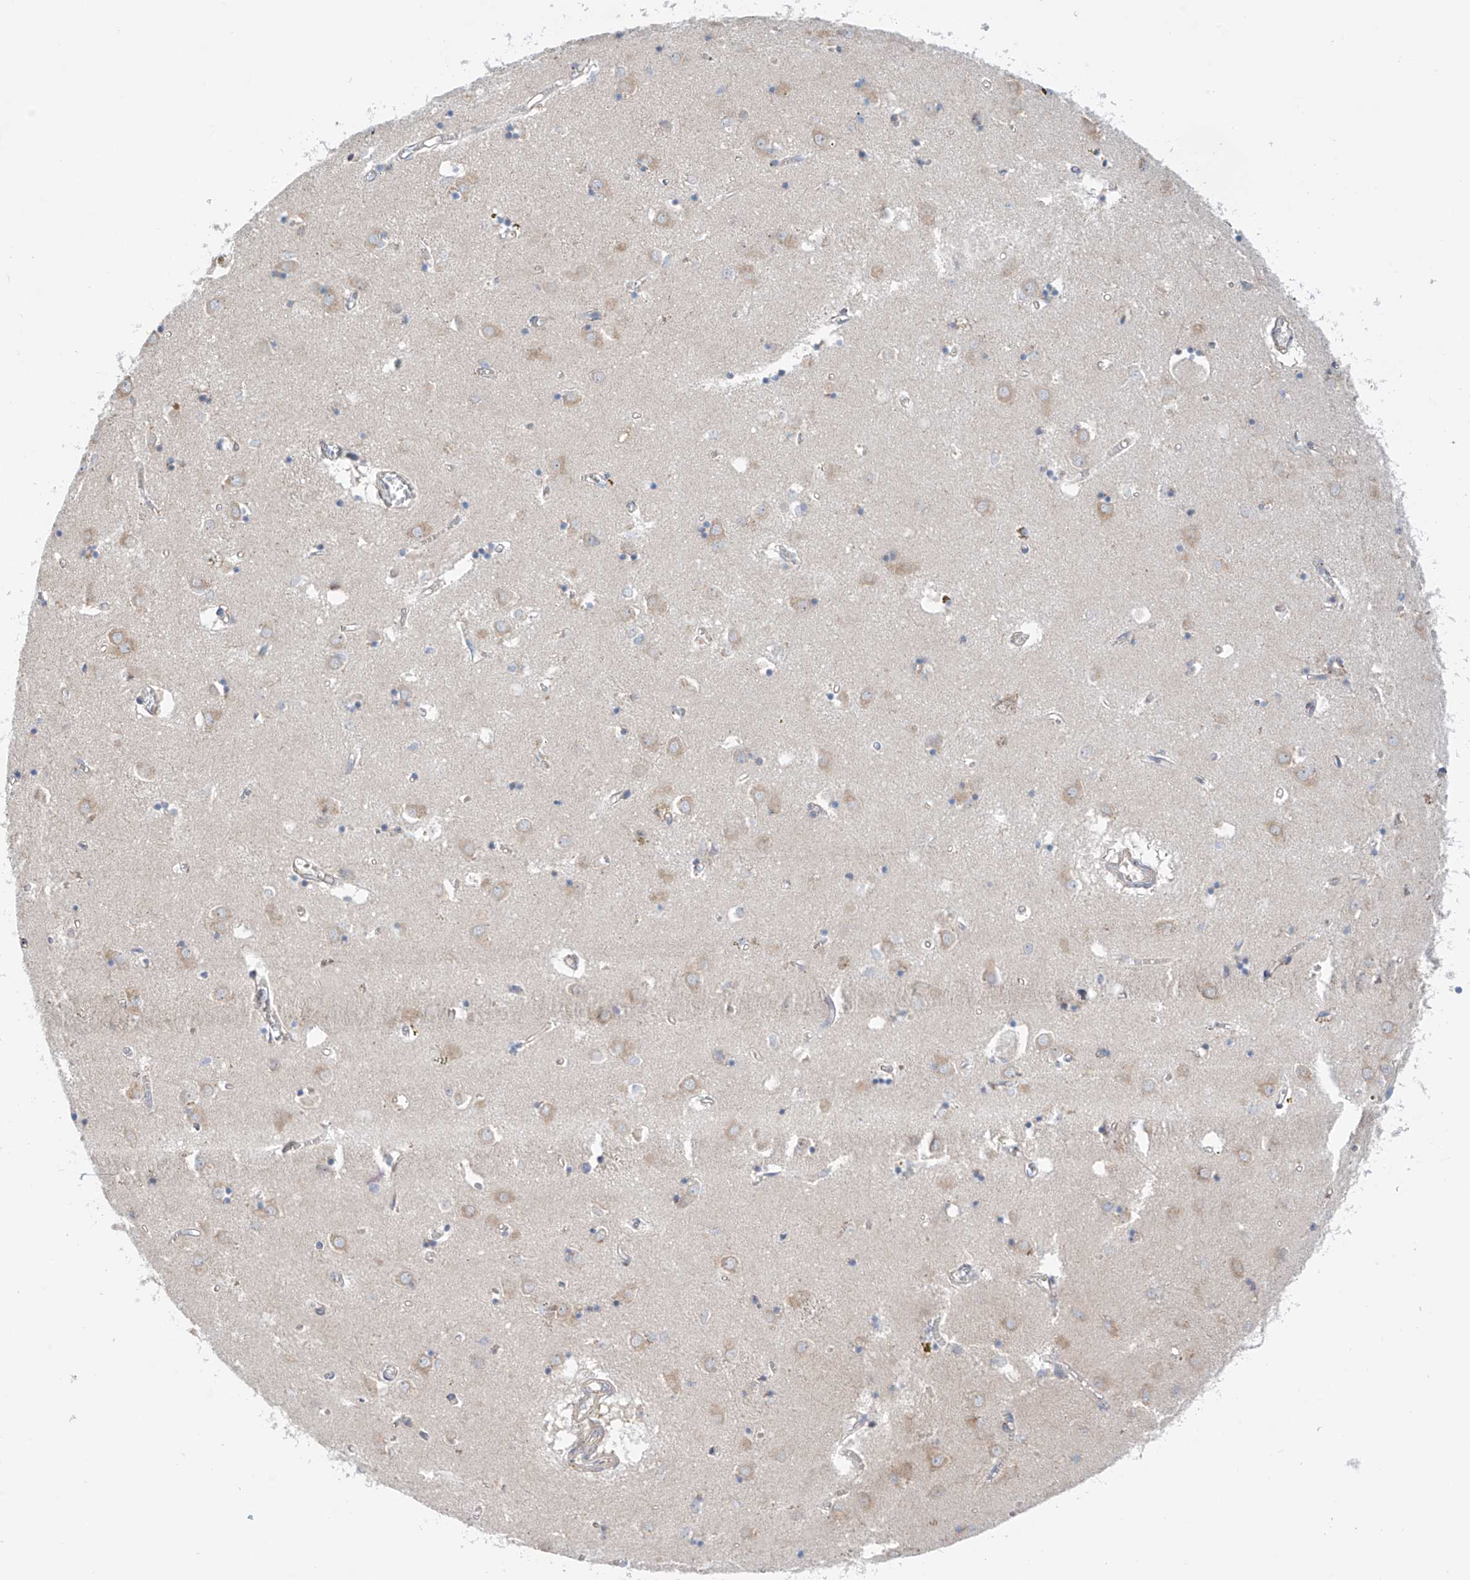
{"staining": {"intensity": "weak", "quantity": "<25%", "location": "cytoplasmic/membranous"}, "tissue": "caudate", "cell_type": "Glial cells", "image_type": "normal", "snomed": [{"axis": "morphology", "description": "Normal tissue, NOS"}, {"axis": "topography", "description": "Lateral ventricle wall"}], "caption": "Caudate stained for a protein using immunohistochemistry exhibits no staining glial cells.", "gene": "REC8", "patient": {"sex": "male", "age": 70}}